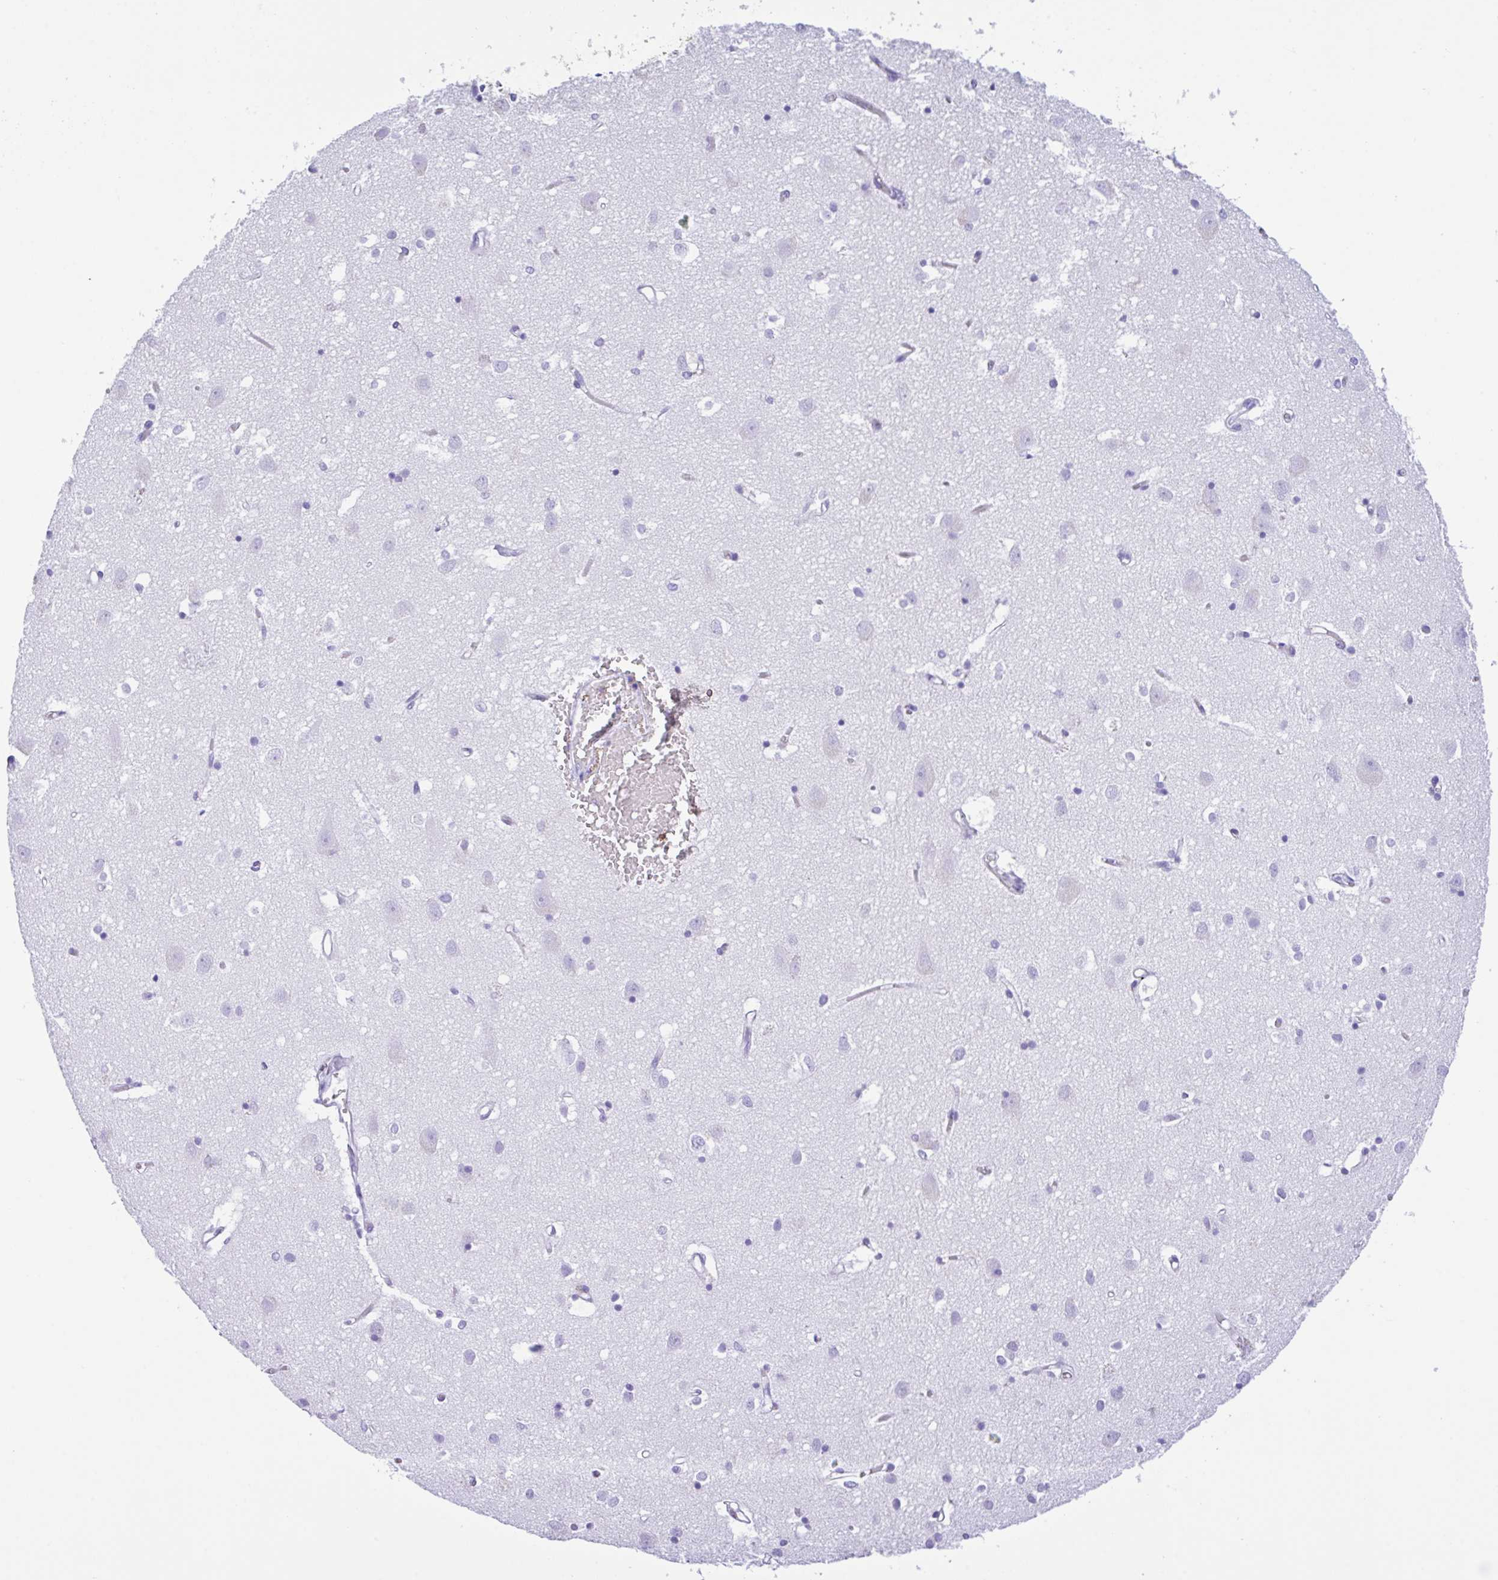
{"staining": {"intensity": "negative", "quantity": "none", "location": "none"}, "tissue": "cerebral cortex", "cell_type": "Endothelial cells", "image_type": "normal", "snomed": [{"axis": "morphology", "description": "Normal tissue, NOS"}, {"axis": "topography", "description": "Cerebral cortex"}], "caption": "This is an immunohistochemistry (IHC) histopathology image of normal cerebral cortex. There is no staining in endothelial cells.", "gene": "HOXC12", "patient": {"sex": "male", "age": 70}}